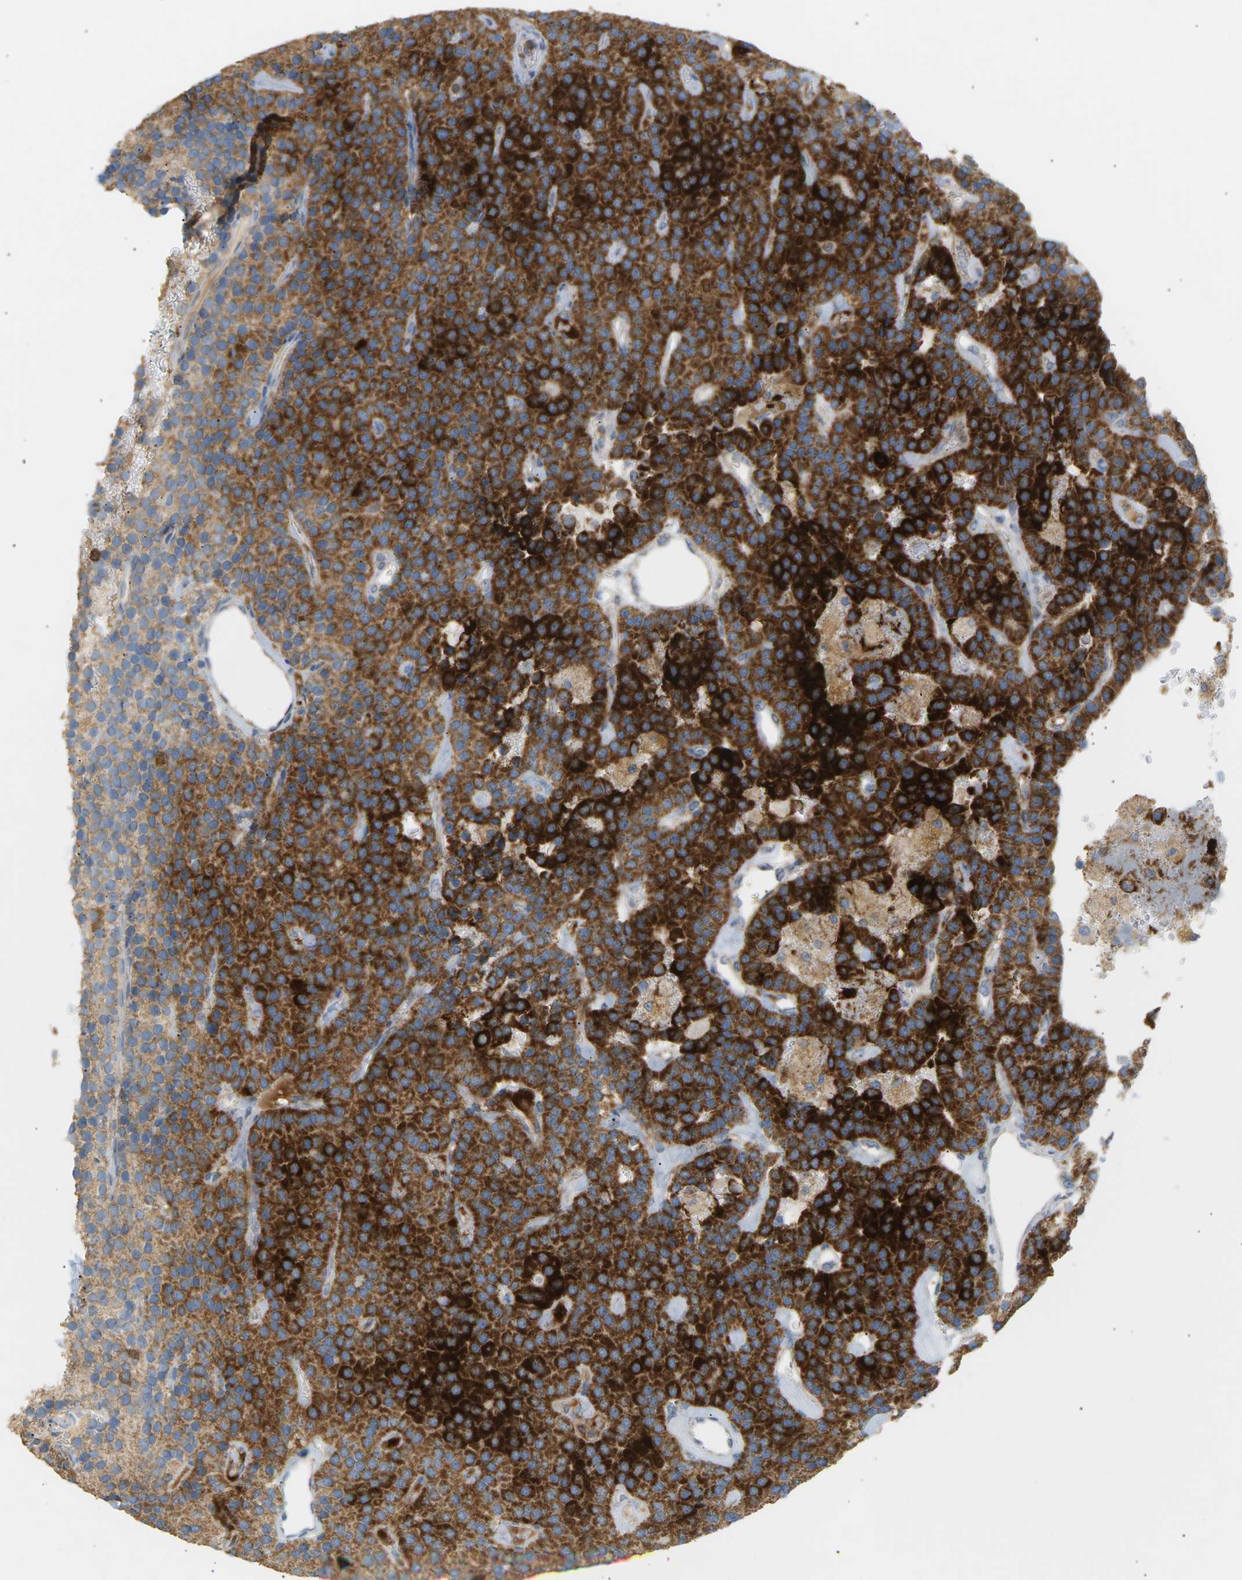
{"staining": {"intensity": "strong", "quantity": ">75%", "location": "cytoplasmic/membranous"}, "tissue": "parathyroid gland", "cell_type": "Glandular cells", "image_type": "normal", "snomed": [{"axis": "morphology", "description": "Normal tissue, NOS"}, {"axis": "morphology", "description": "Adenoma, NOS"}, {"axis": "topography", "description": "Parathyroid gland"}], "caption": "Immunohistochemistry micrograph of benign parathyroid gland stained for a protein (brown), which exhibits high levels of strong cytoplasmic/membranous positivity in approximately >75% of glandular cells.", "gene": "LIME1", "patient": {"sex": "female", "age": 86}}